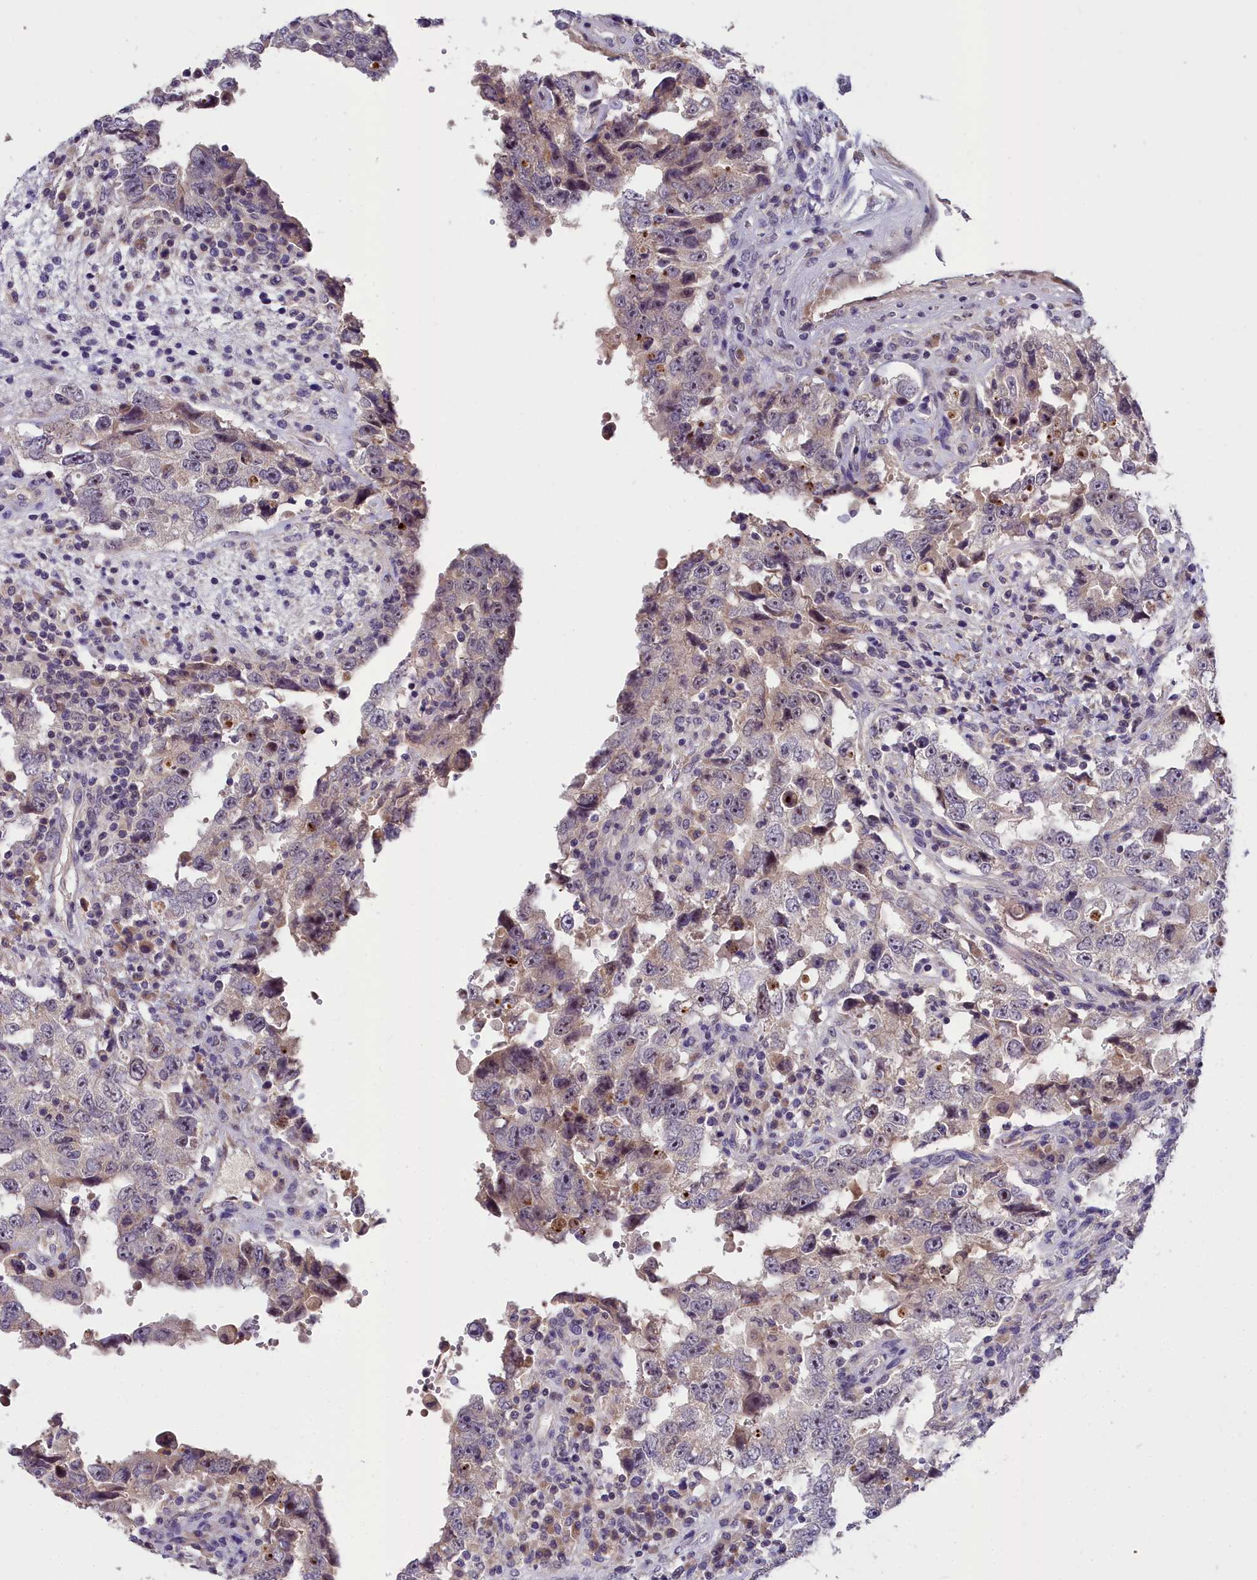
{"staining": {"intensity": "negative", "quantity": "none", "location": "none"}, "tissue": "testis cancer", "cell_type": "Tumor cells", "image_type": "cancer", "snomed": [{"axis": "morphology", "description": "Carcinoma, Embryonal, NOS"}, {"axis": "topography", "description": "Testis"}], "caption": "The photomicrograph exhibits no significant positivity in tumor cells of testis cancer.", "gene": "ZNF333", "patient": {"sex": "male", "age": 26}}